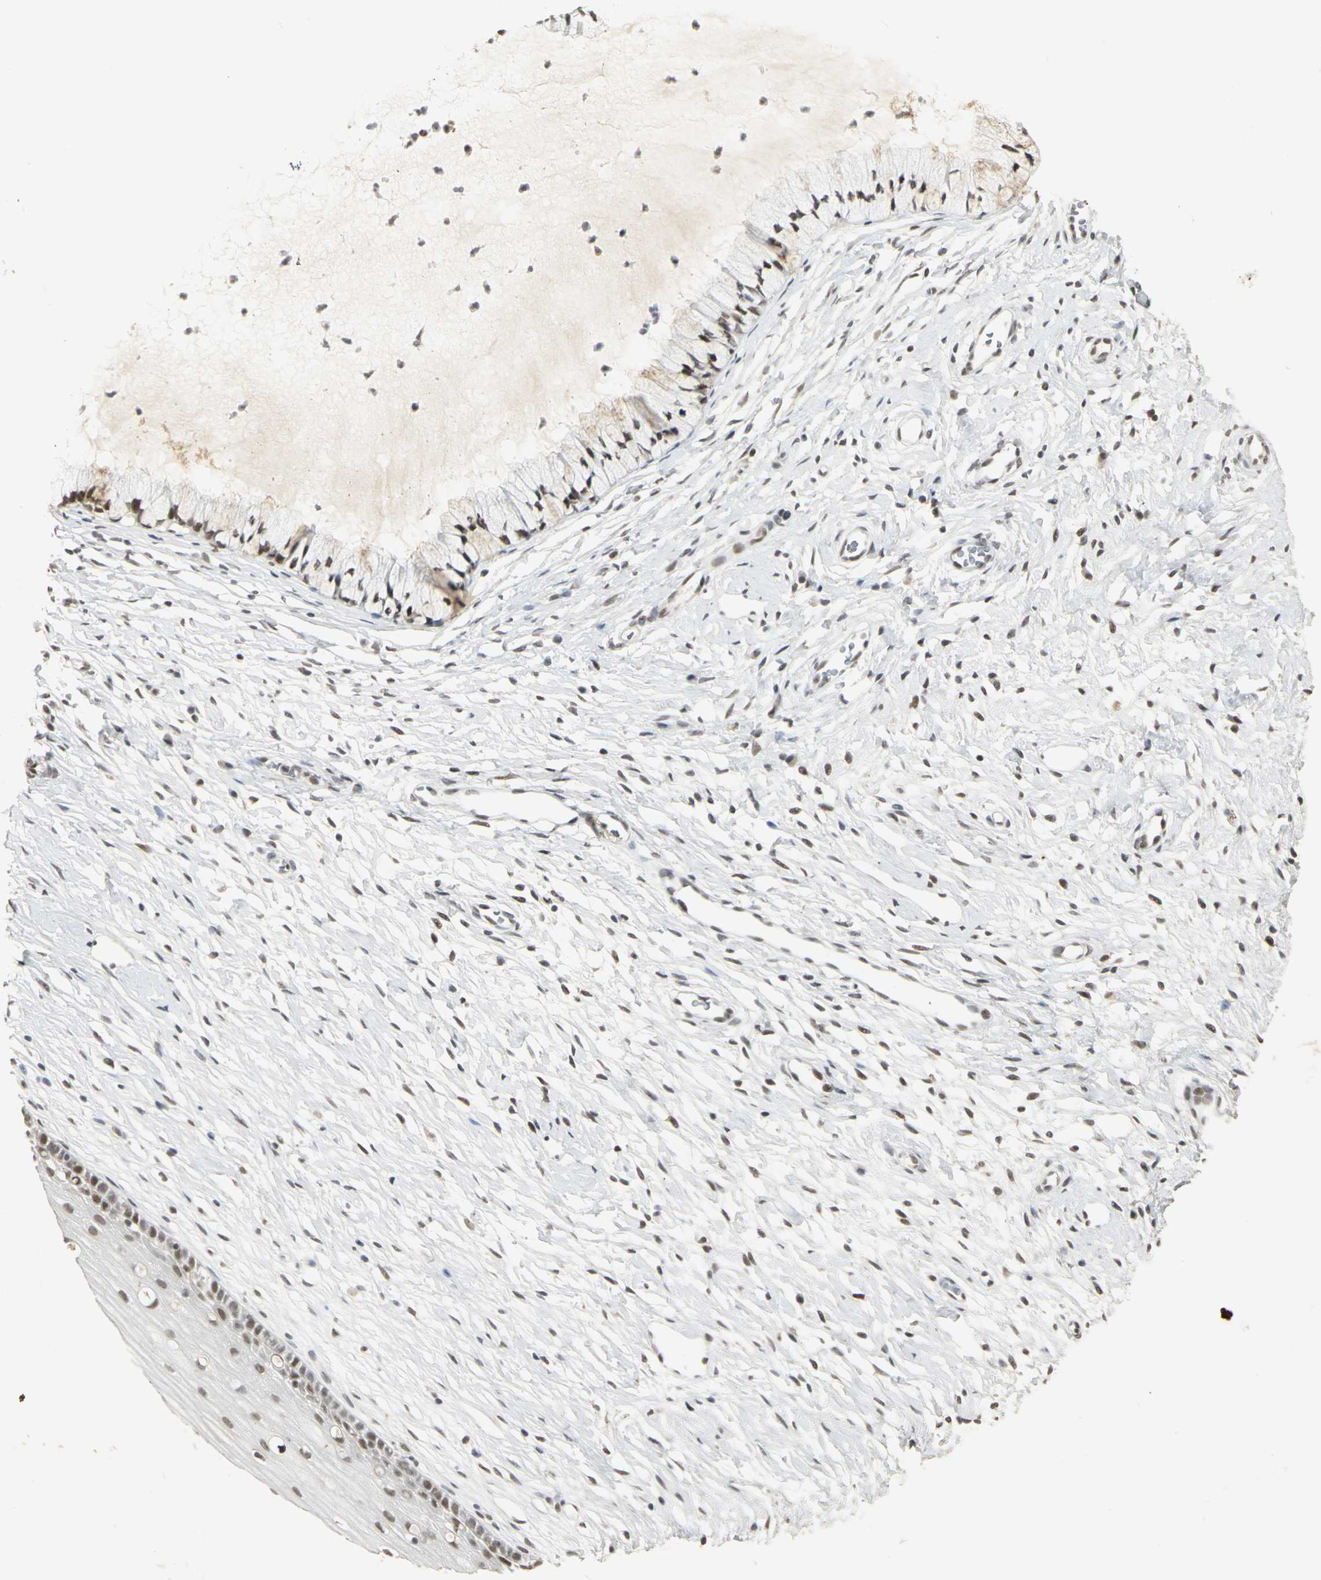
{"staining": {"intensity": "strong", "quantity": ">75%", "location": "nuclear"}, "tissue": "cervix", "cell_type": "Glandular cells", "image_type": "normal", "snomed": [{"axis": "morphology", "description": "Normal tissue, NOS"}, {"axis": "topography", "description": "Cervix"}], "caption": "IHC photomicrograph of unremarkable cervix: cervix stained using IHC shows high levels of strong protein expression localized specifically in the nuclear of glandular cells, appearing as a nuclear brown color.", "gene": "CBX3", "patient": {"sex": "female", "age": 46}}